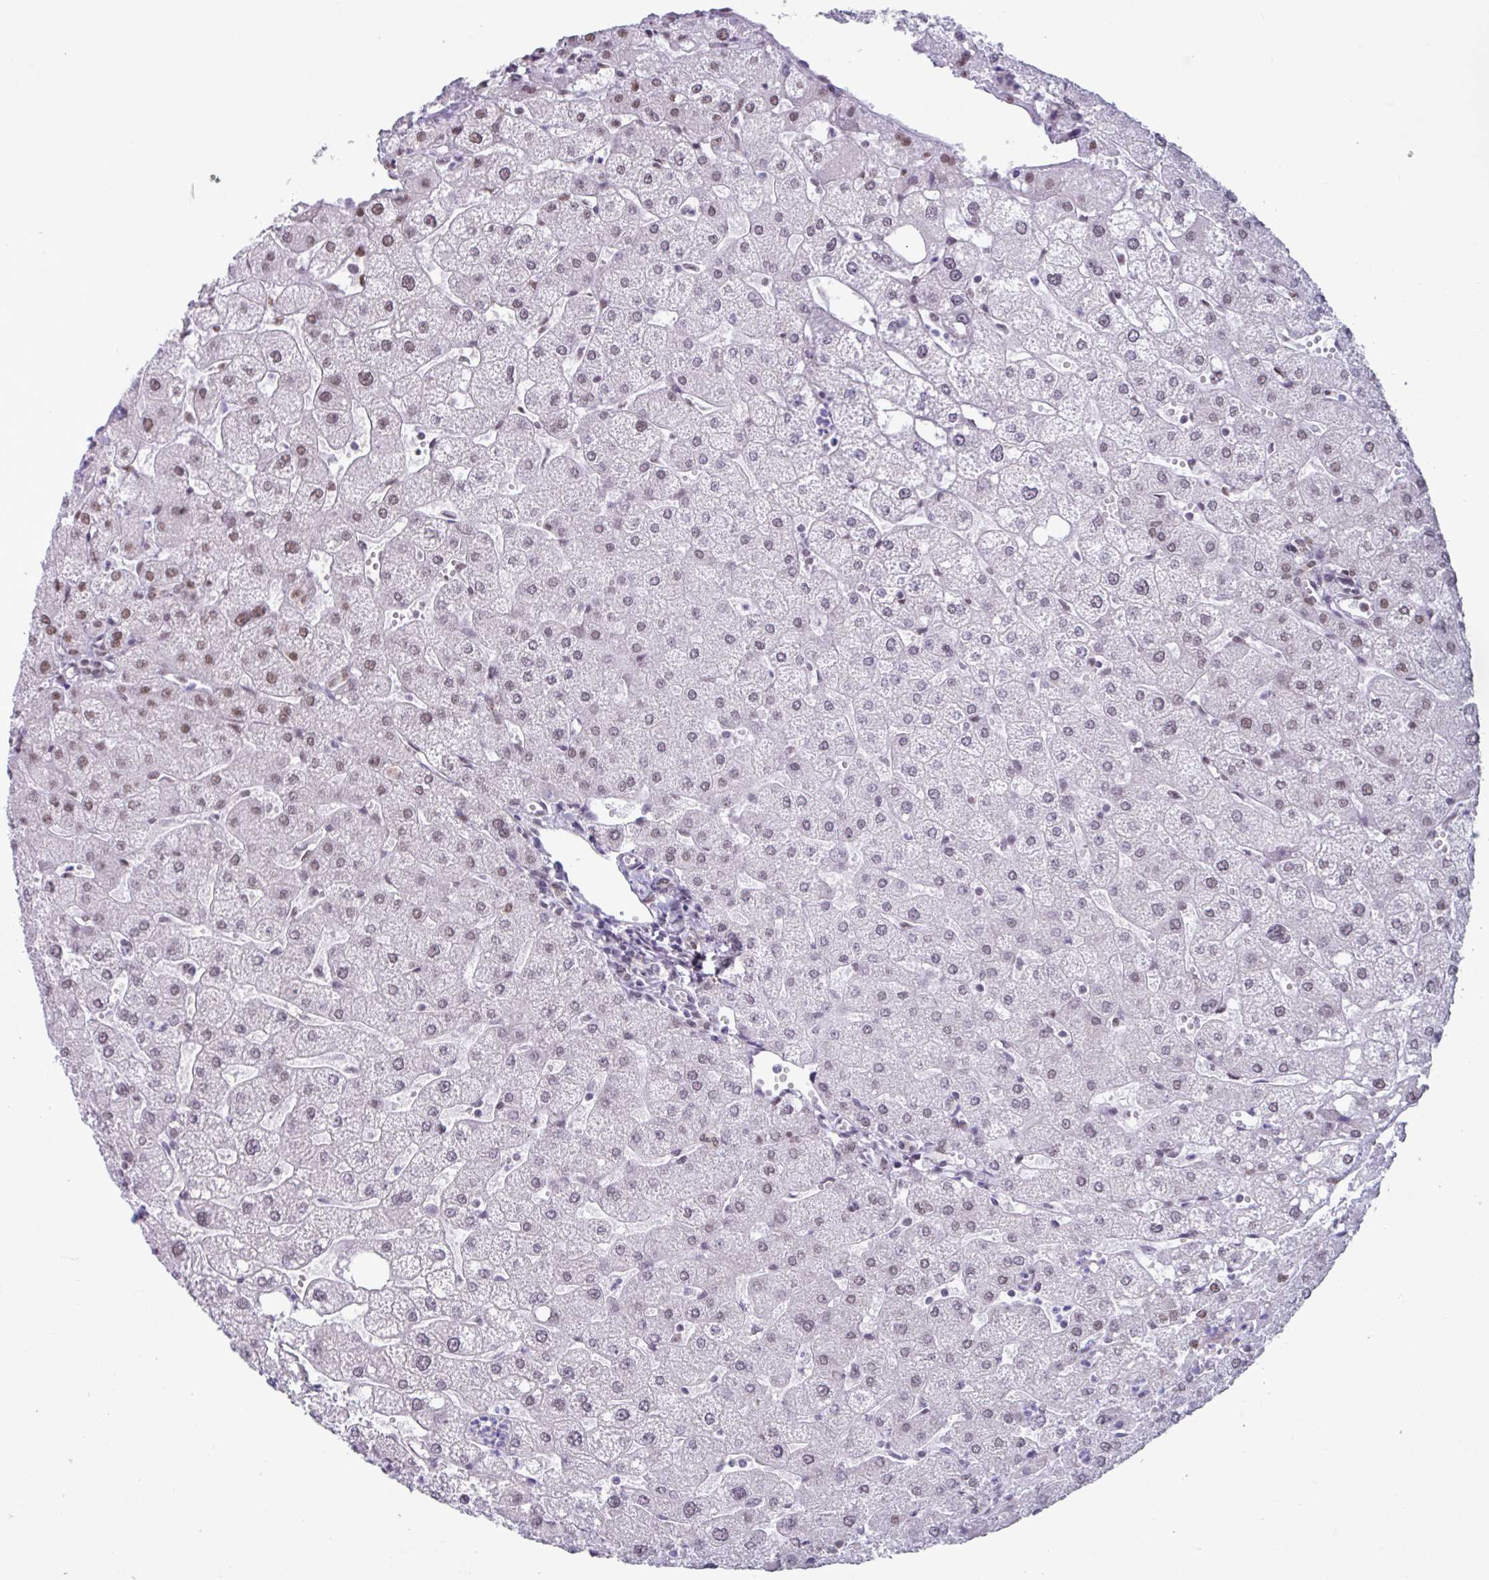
{"staining": {"intensity": "negative", "quantity": "none", "location": "none"}, "tissue": "liver", "cell_type": "Cholangiocytes", "image_type": "normal", "snomed": [{"axis": "morphology", "description": "Normal tissue, NOS"}, {"axis": "topography", "description": "Liver"}], "caption": "DAB immunohistochemical staining of unremarkable liver exhibits no significant staining in cholangiocytes.", "gene": "PUF60", "patient": {"sex": "male", "age": 67}}